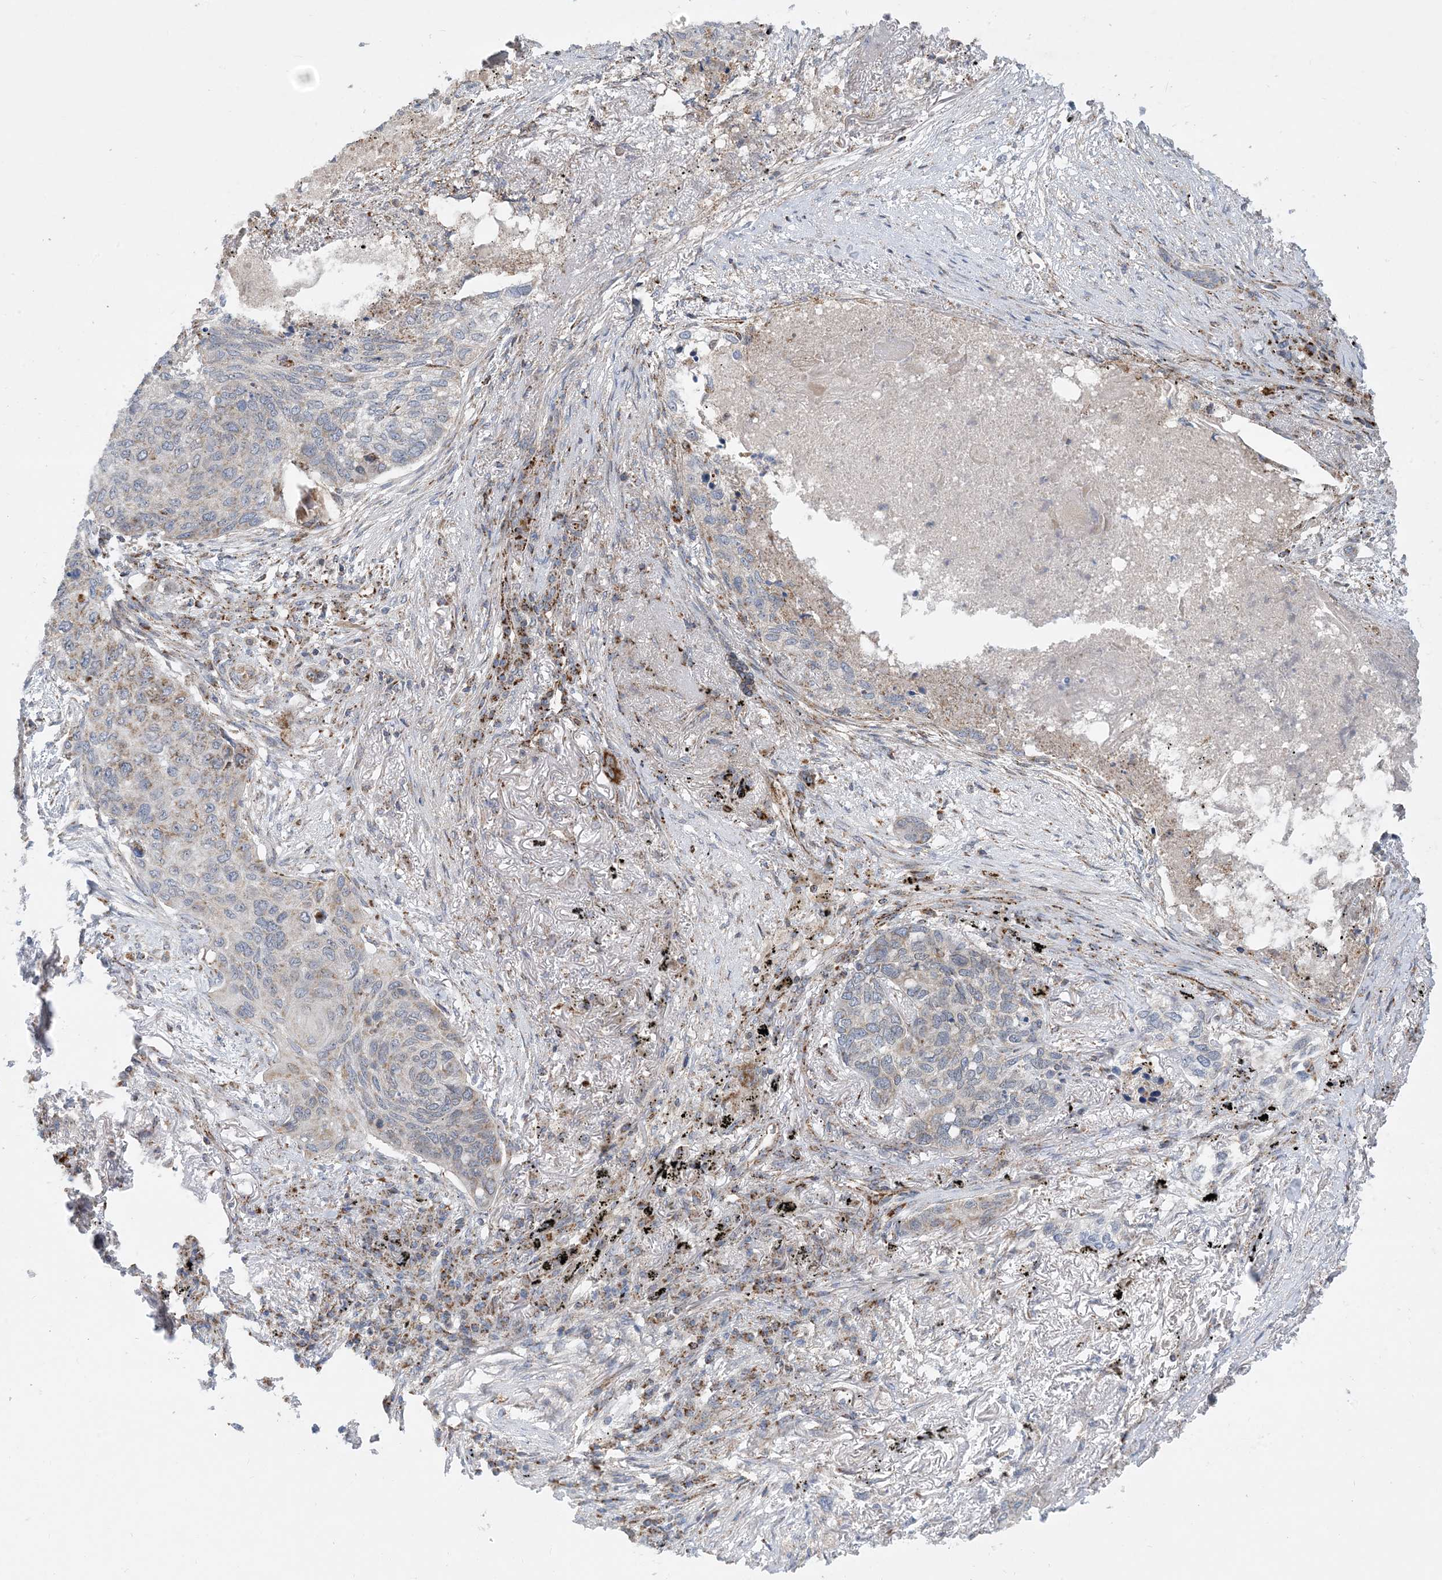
{"staining": {"intensity": "weak", "quantity": "<25%", "location": "cytoplasmic/membranous"}, "tissue": "lung cancer", "cell_type": "Tumor cells", "image_type": "cancer", "snomed": [{"axis": "morphology", "description": "Squamous cell carcinoma, NOS"}, {"axis": "topography", "description": "Lung"}], "caption": "Micrograph shows no protein positivity in tumor cells of lung squamous cell carcinoma tissue.", "gene": "PCDHGA1", "patient": {"sex": "female", "age": 63}}